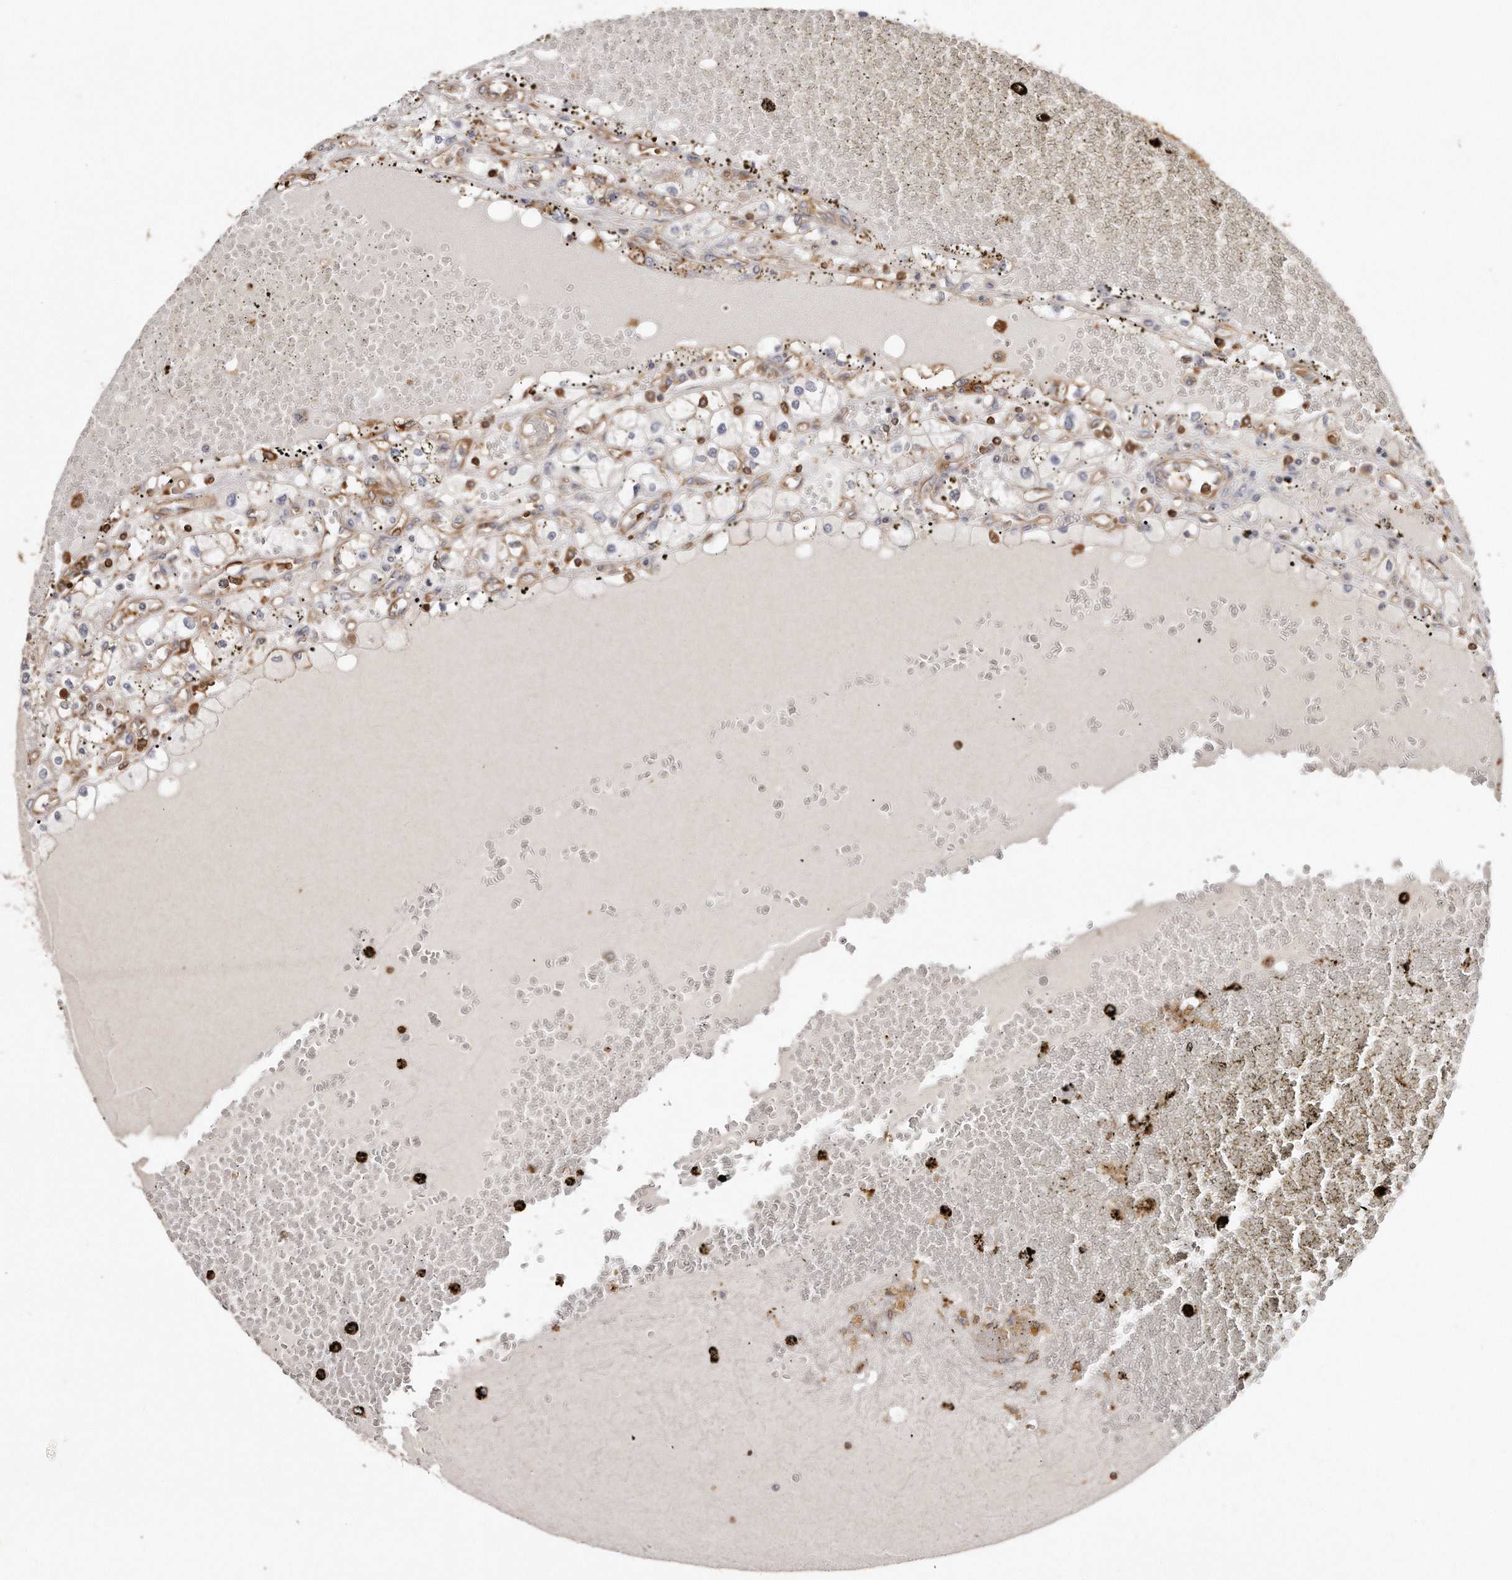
{"staining": {"intensity": "negative", "quantity": "none", "location": "none"}, "tissue": "renal cancer", "cell_type": "Tumor cells", "image_type": "cancer", "snomed": [{"axis": "morphology", "description": "Adenocarcinoma, NOS"}, {"axis": "topography", "description": "Kidney"}], "caption": "Renal cancer was stained to show a protein in brown. There is no significant staining in tumor cells.", "gene": "CAP1", "patient": {"sex": "male", "age": 56}}